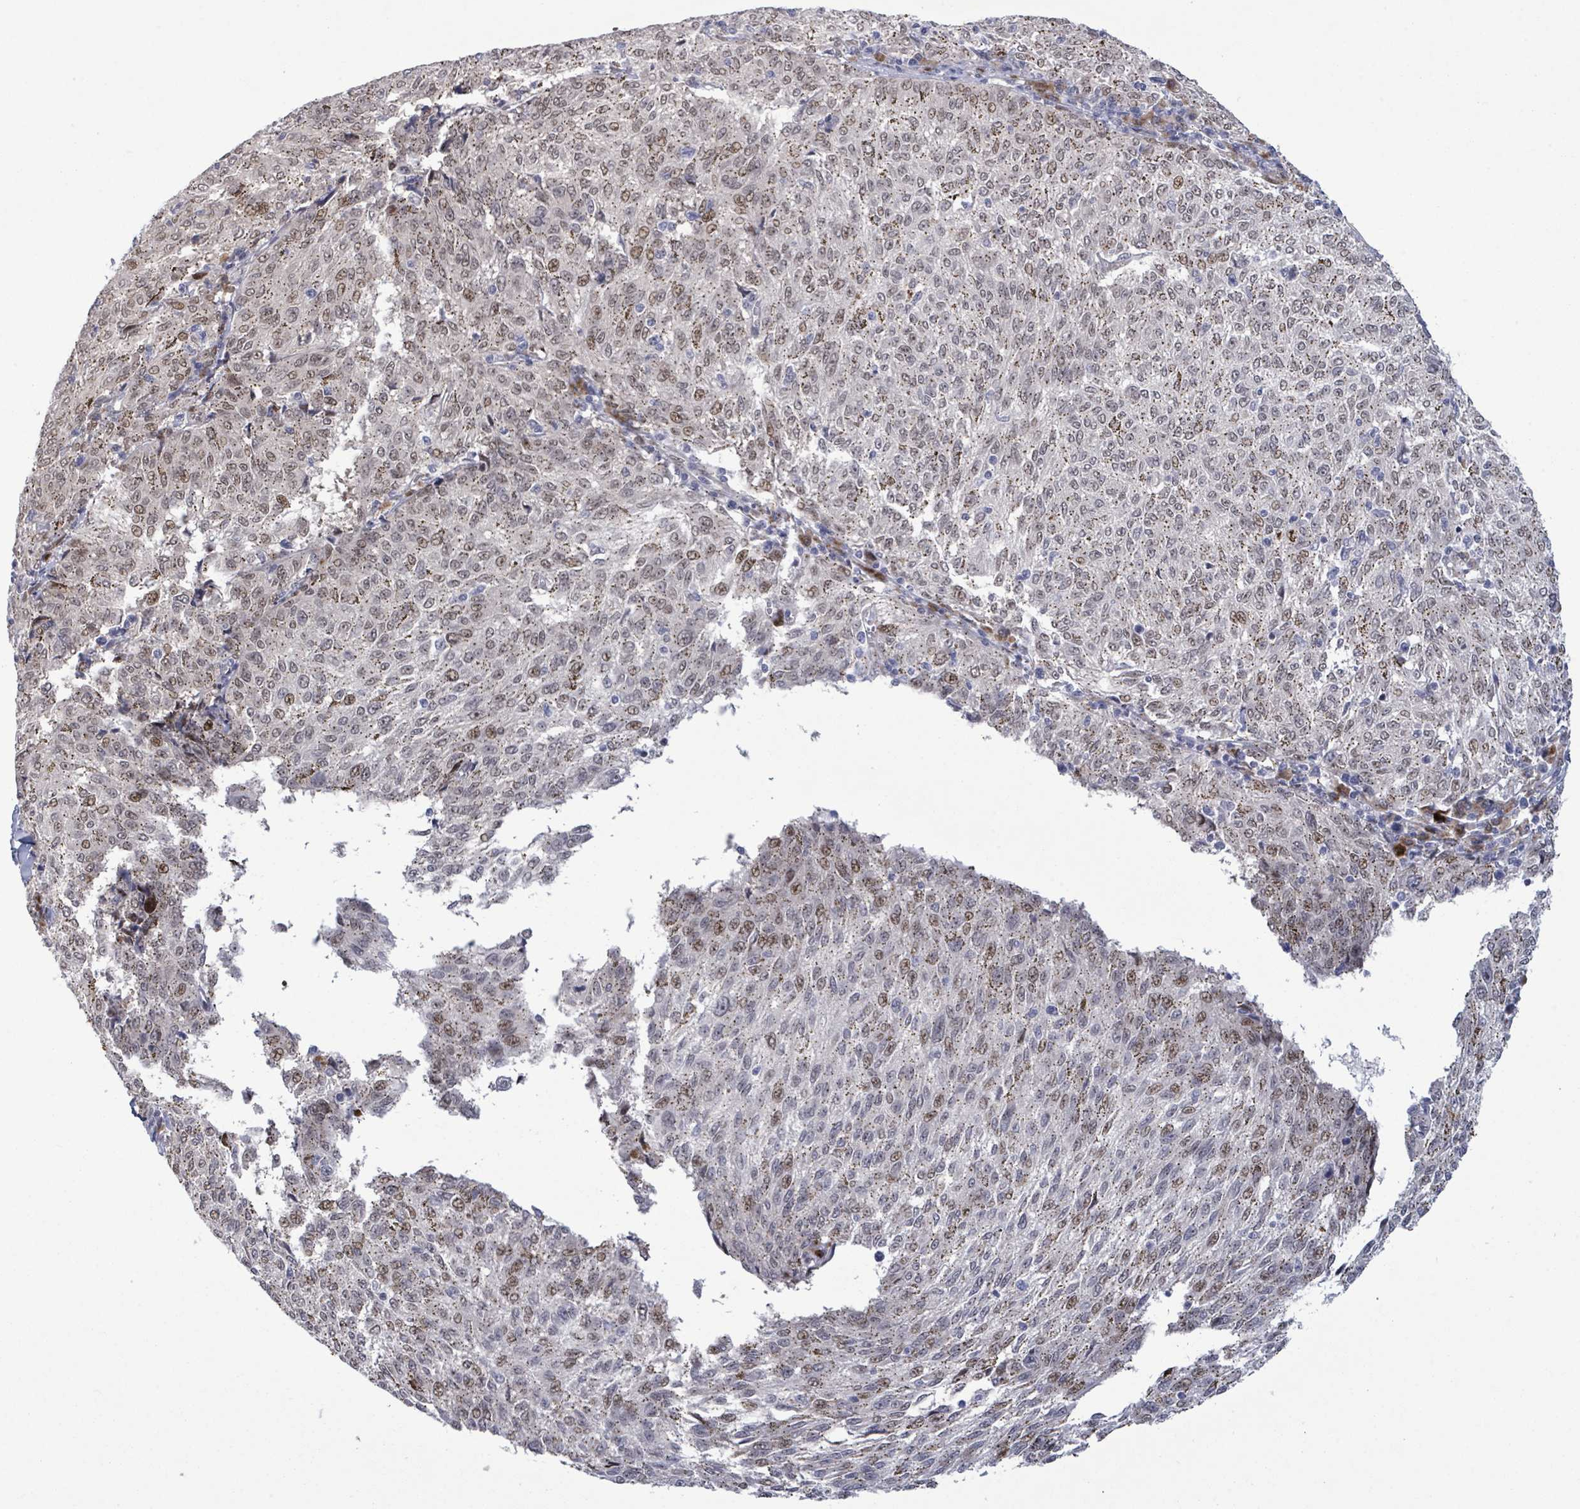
{"staining": {"intensity": "moderate", "quantity": ">75%", "location": "nuclear"}, "tissue": "melanoma", "cell_type": "Tumor cells", "image_type": "cancer", "snomed": [{"axis": "morphology", "description": "Malignant melanoma, NOS"}, {"axis": "topography", "description": "Skin"}], "caption": "Human malignant melanoma stained for a protein (brown) shows moderate nuclear positive positivity in about >75% of tumor cells.", "gene": "TUSC1", "patient": {"sex": "female", "age": 72}}